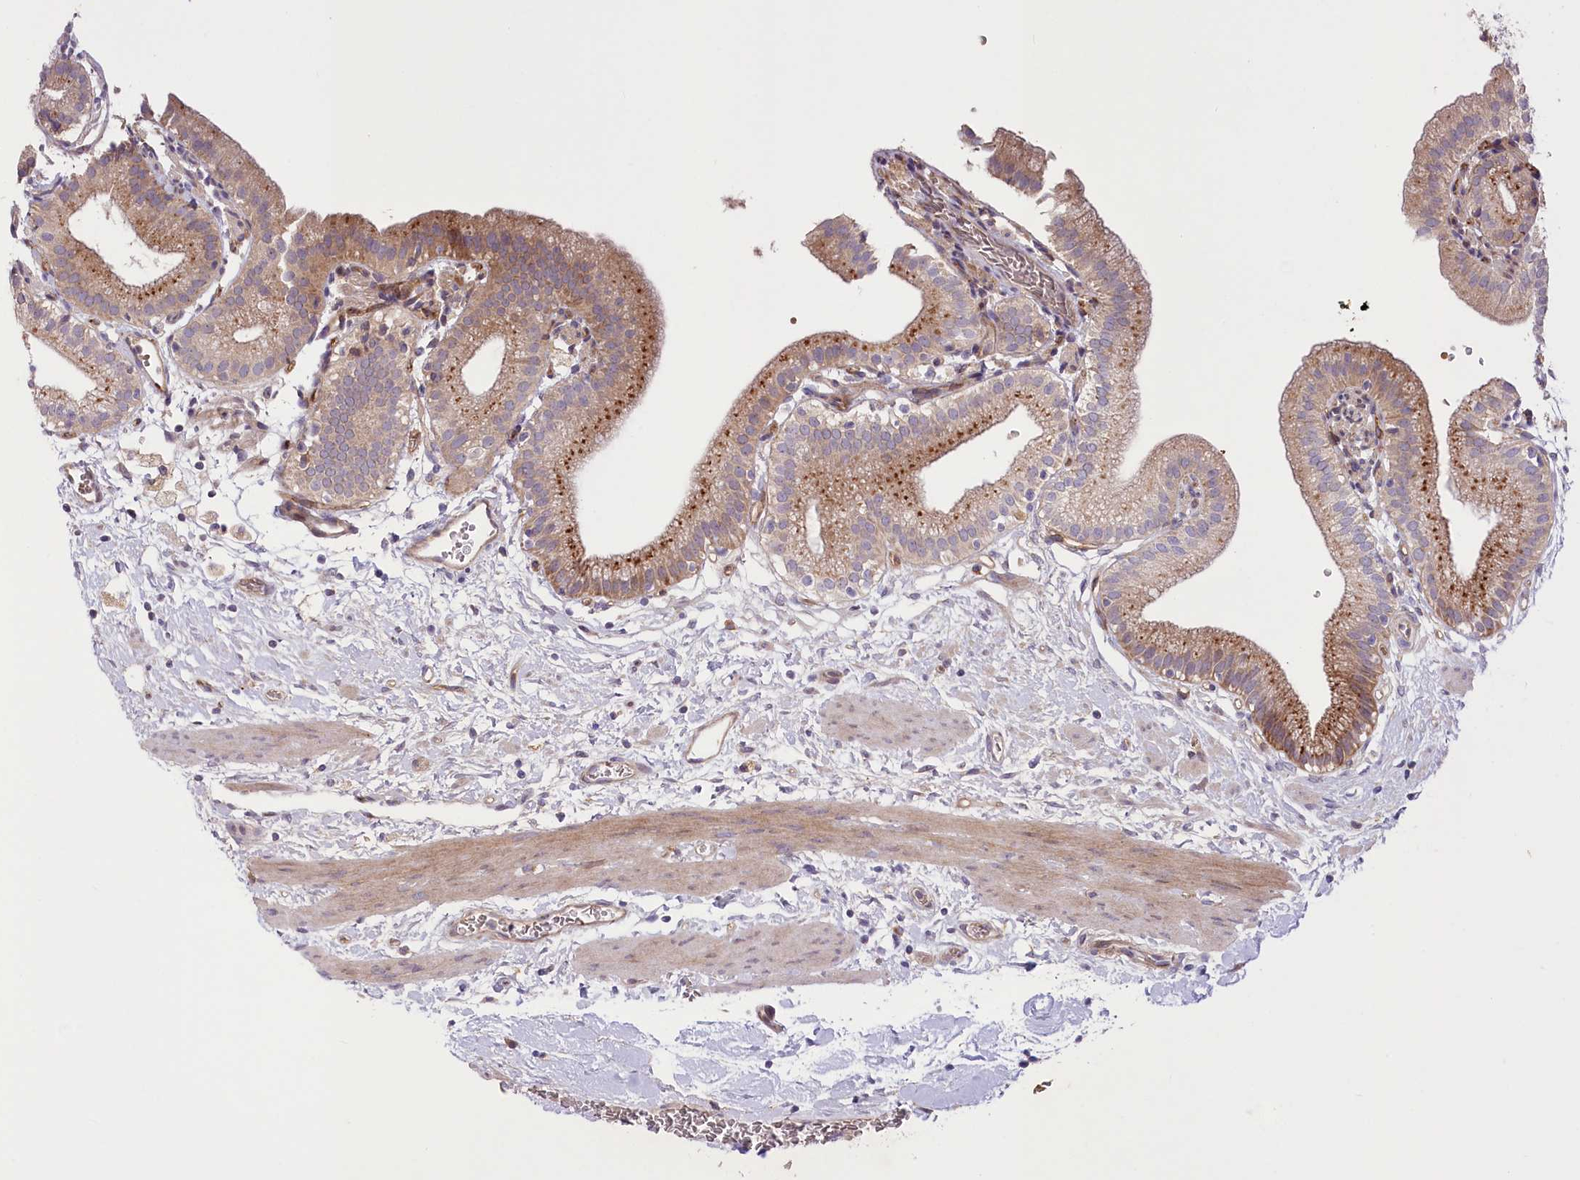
{"staining": {"intensity": "moderate", "quantity": ">75%", "location": "cytoplasmic/membranous"}, "tissue": "gallbladder", "cell_type": "Glandular cells", "image_type": "normal", "snomed": [{"axis": "morphology", "description": "Normal tissue, NOS"}, {"axis": "topography", "description": "Gallbladder"}], "caption": "Normal gallbladder demonstrates moderate cytoplasmic/membranous positivity in about >75% of glandular cells, visualized by immunohistochemistry.", "gene": "TRUB1", "patient": {"sex": "male", "age": 55}}